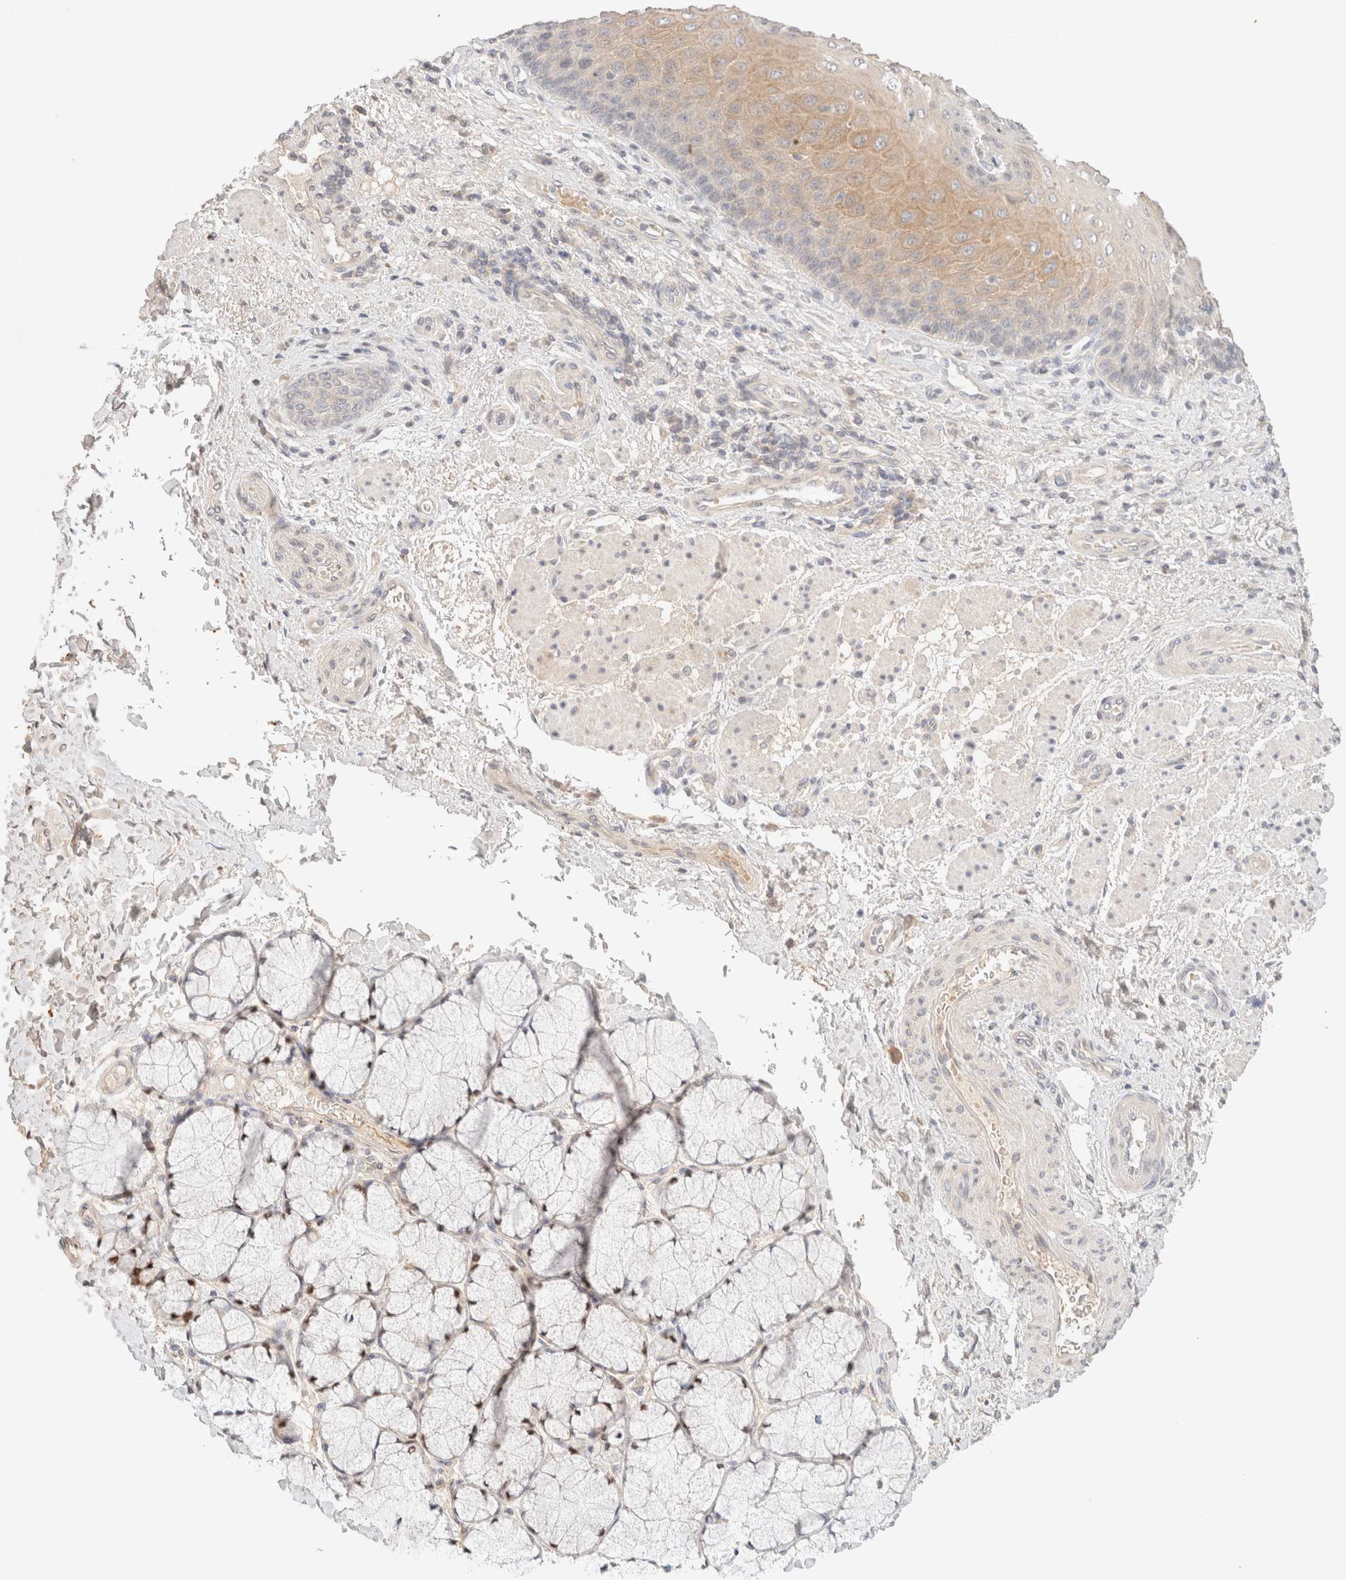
{"staining": {"intensity": "weak", "quantity": ">75%", "location": "cytoplasmic/membranous"}, "tissue": "esophagus", "cell_type": "Squamous epithelial cells", "image_type": "normal", "snomed": [{"axis": "morphology", "description": "Normal tissue, NOS"}, {"axis": "topography", "description": "Esophagus"}], "caption": "High-power microscopy captured an immunohistochemistry image of benign esophagus, revealing weak cytoplasmic/membranous staining in approximately >75% of squamous epithelial cells.", "gene": "SARM1", "patient": {"sex": "male", "age": 54}}